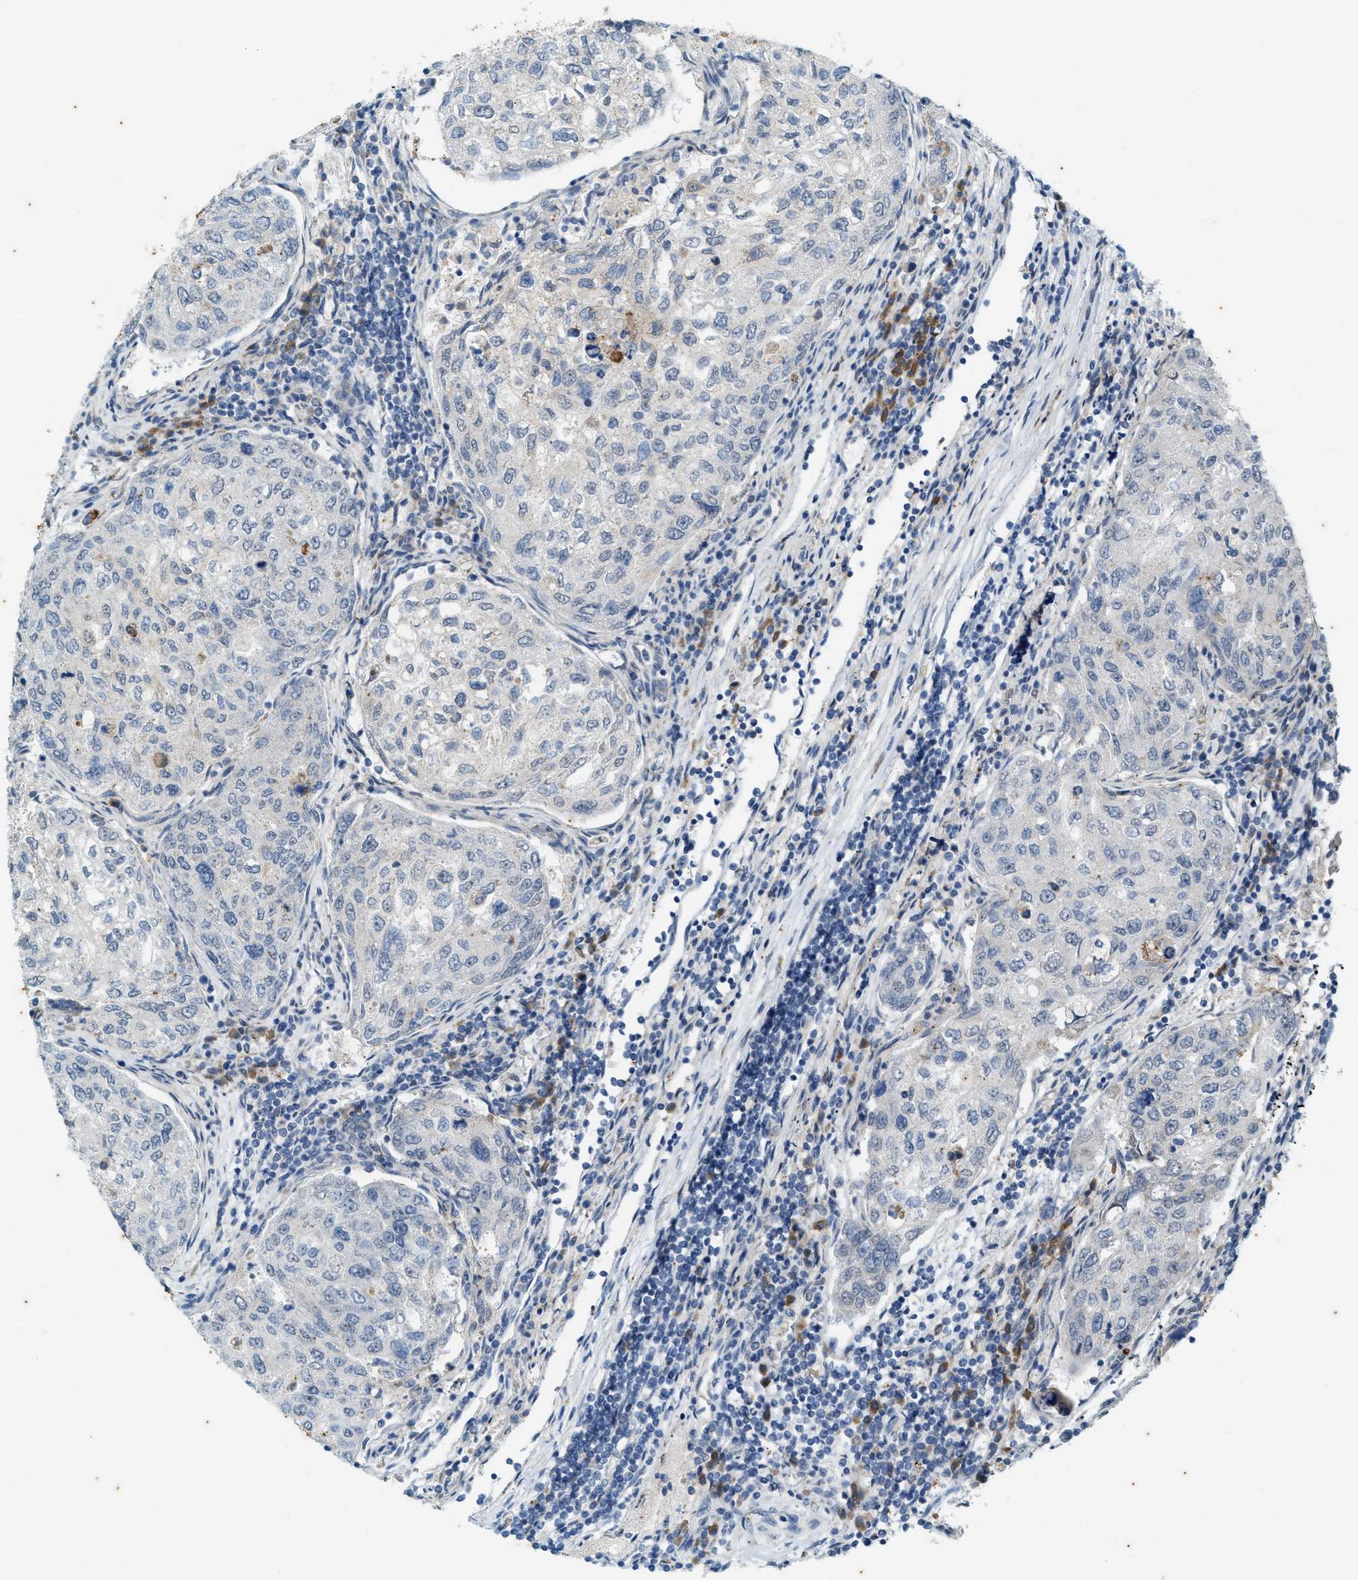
{"staining": {"intensity": "negative", "quantity": "none", "location": "none"}, "tissue": "urothelial cancer", "cell_type": "Tumor cells", "image_type": "cancer", "snomed": [{"axis": "morphology", "description": "Urothelial carcinoma, High grade"}, {"axis": "topography", "description": "Lymph node"}, {"axis": "topography", "description": "Urinary bladder"}], "caption": "High magnification brightfield microscopy of urothelial cancer stained with DAB (brown) and counterstained with hematoxylin (blue): tumor cells show no significant expression.", "gene": "CHPF2", "patient": {"sex": "male", "age": 51}}